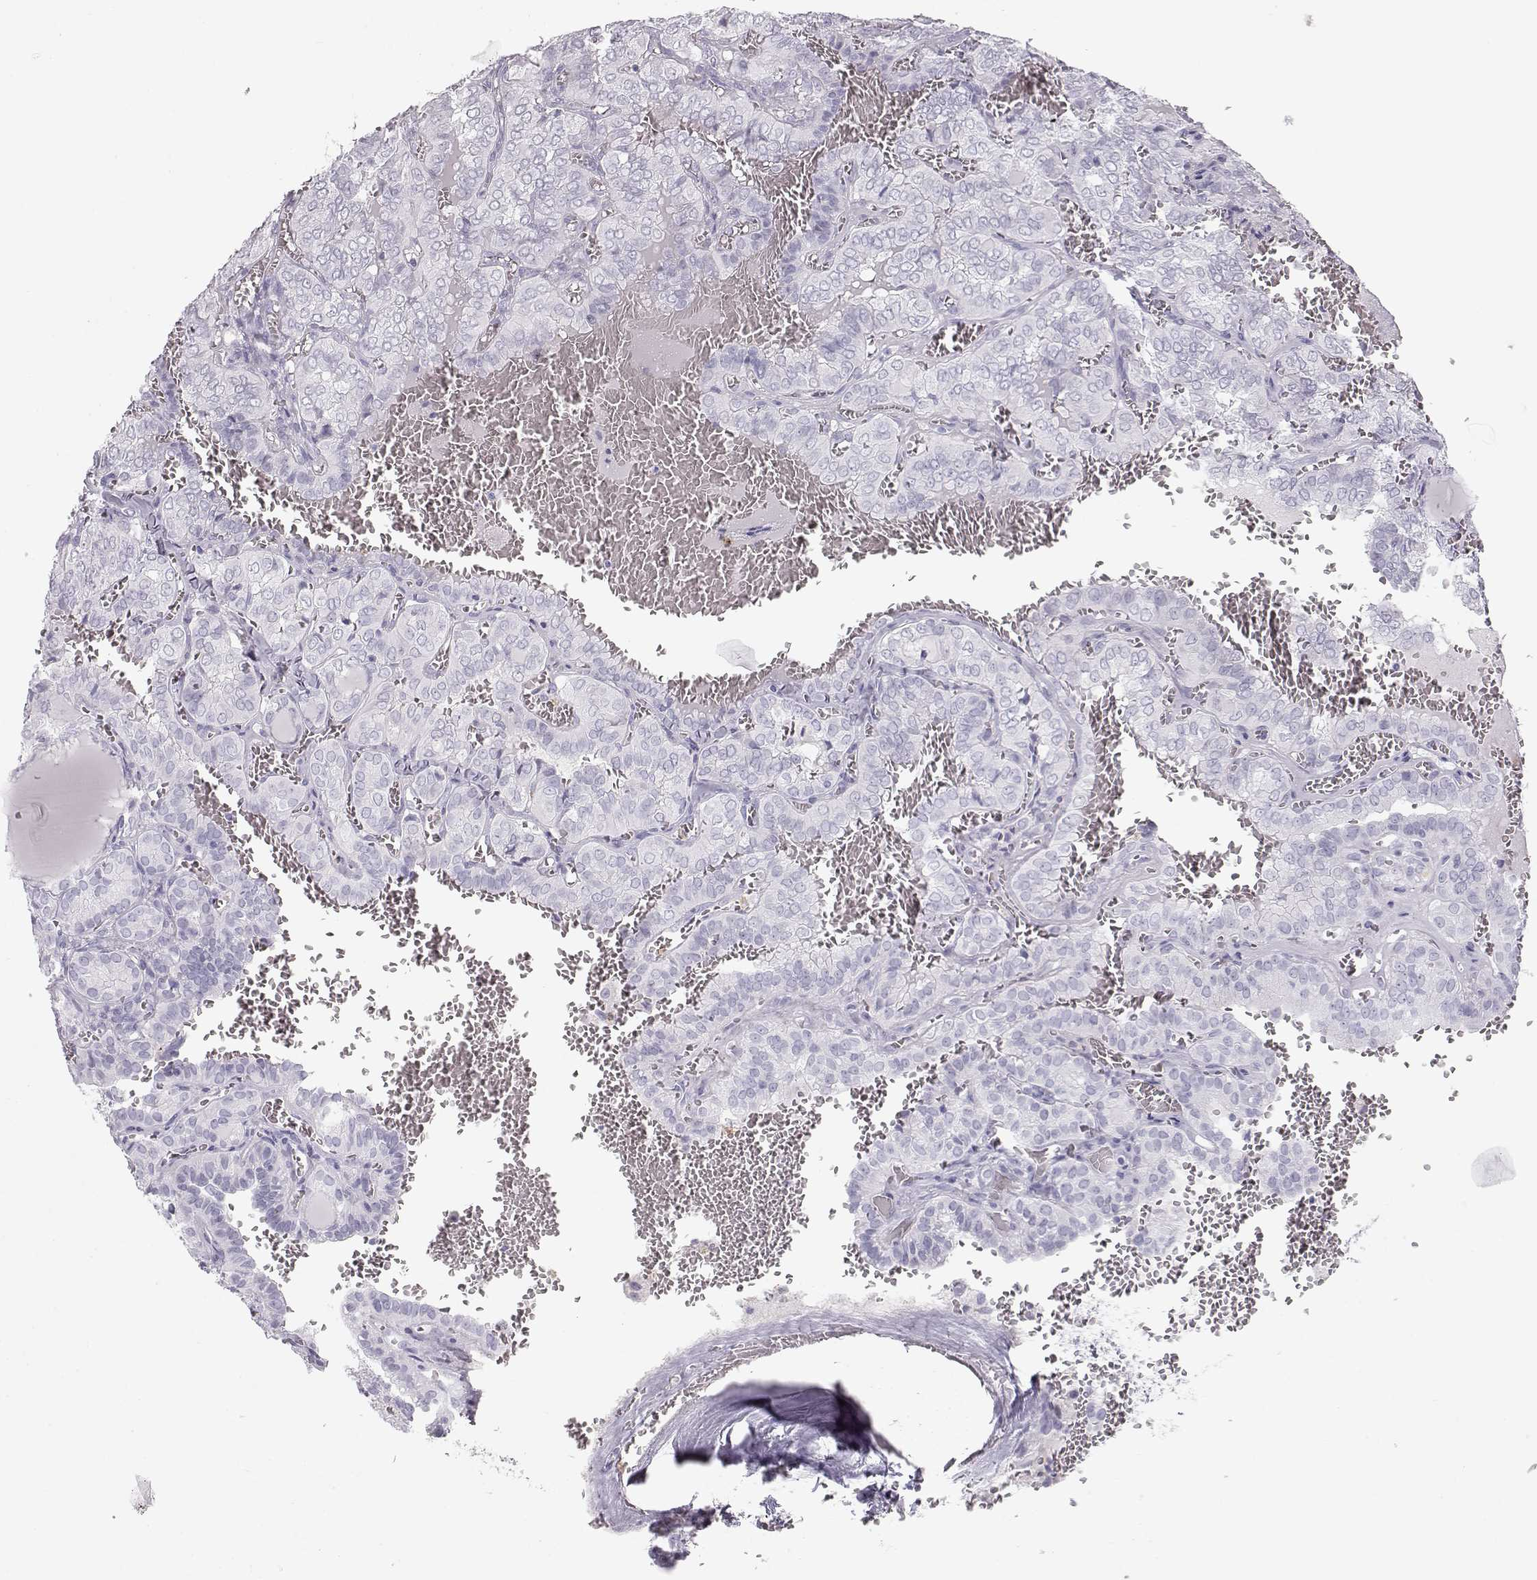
{"staining": {"intensity": "negative", "quantity": "none", "location": "none"}, "tissue": "thyroid cancer", "cell_type": "Tumor cells", "image_type": "cancer", "snomed": [{"axis": "morphology", "description": "Papillary adenocarcinoma, NOS"}, {"axis": "topography", "description": "Thyroid gland"}], "caption": "The histopathology image displays no significant positivity in tumor cells of thyroid papillary adenocarcinoma.", "gene": "MIP", "patient": {"sex": "female", "age": 41}}